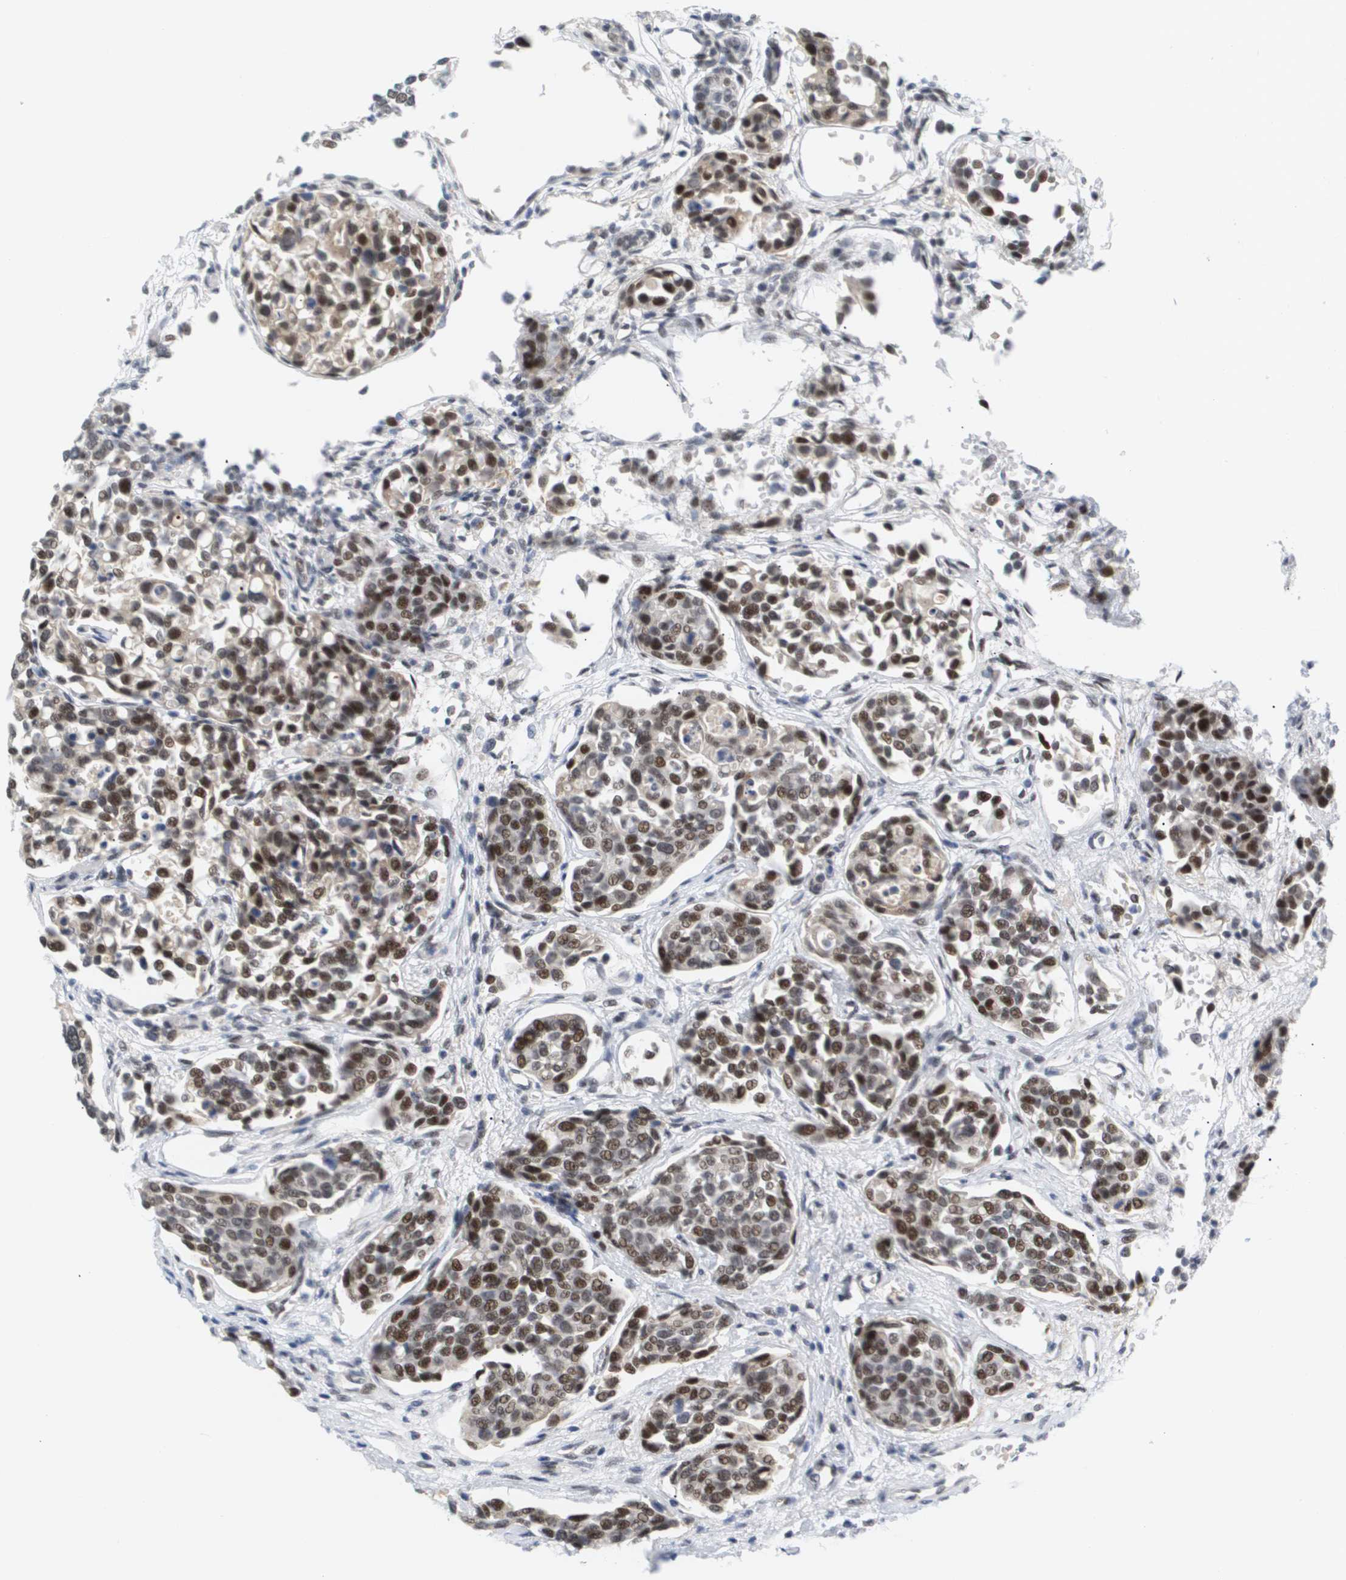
{"staining": {"intensity": "strong", "quantity": ">75%", "location": "nuclear"}, "tissue": "urothelial cancer", "cell_type": "Tumor cells", "image_type": "cancer", "snomed": [{"axis": "morphology", "description": "Urothelial carcinoma, High grade"}, {"axis": "topography", "description": "Urinary bladder"}], "caption": "Immunohistochemistry of human urothelial cancer exhibits high levels of strong nuclear staining in about >75% of tumor cells.", "gene": "PPARD", "patient": {"sex": "male", "age": 78}}